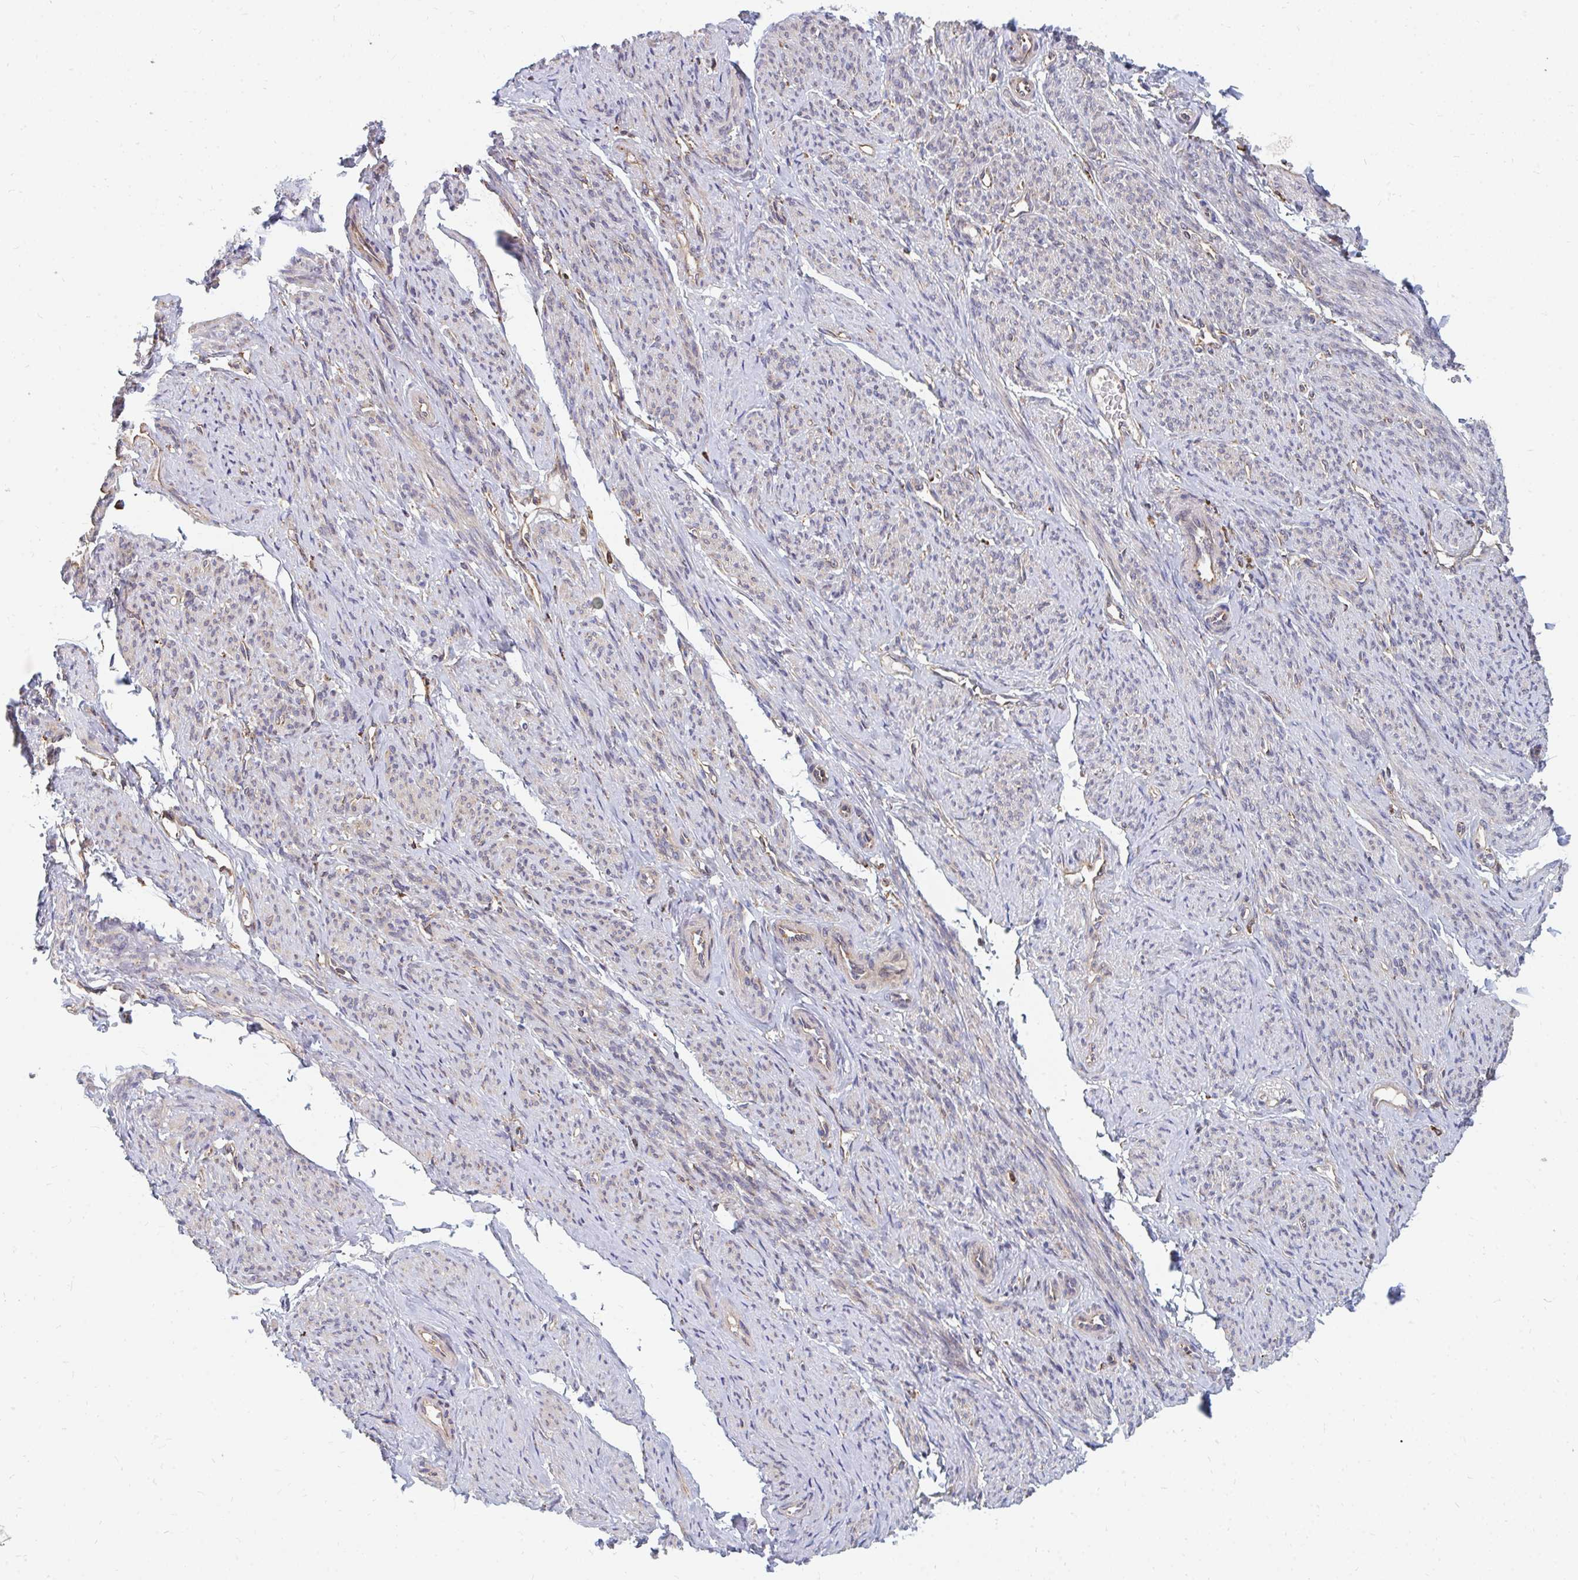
{"staining": {"intensity": "weak", "quantity": "25%-75%", "location": "cytoplasmic/membranous"}, "tissue": "smooth muscle", "cell_type": "Smooth muscle cells", "image_type": "normal", "snomed": [{"axis": "morphology", "description": "Normal tissue, NOS"}, {"axis": "topography", "description": "Smooth muscle"}], "caption": "IHC (DAB) staining of normal smooth muscle shows weak cytoplasmic/membranous protein positivity in about 25%-75% of smooth muscle cells.", "gene": "PPP1R13L", "patient": {"sex": "female", "age": 65}}